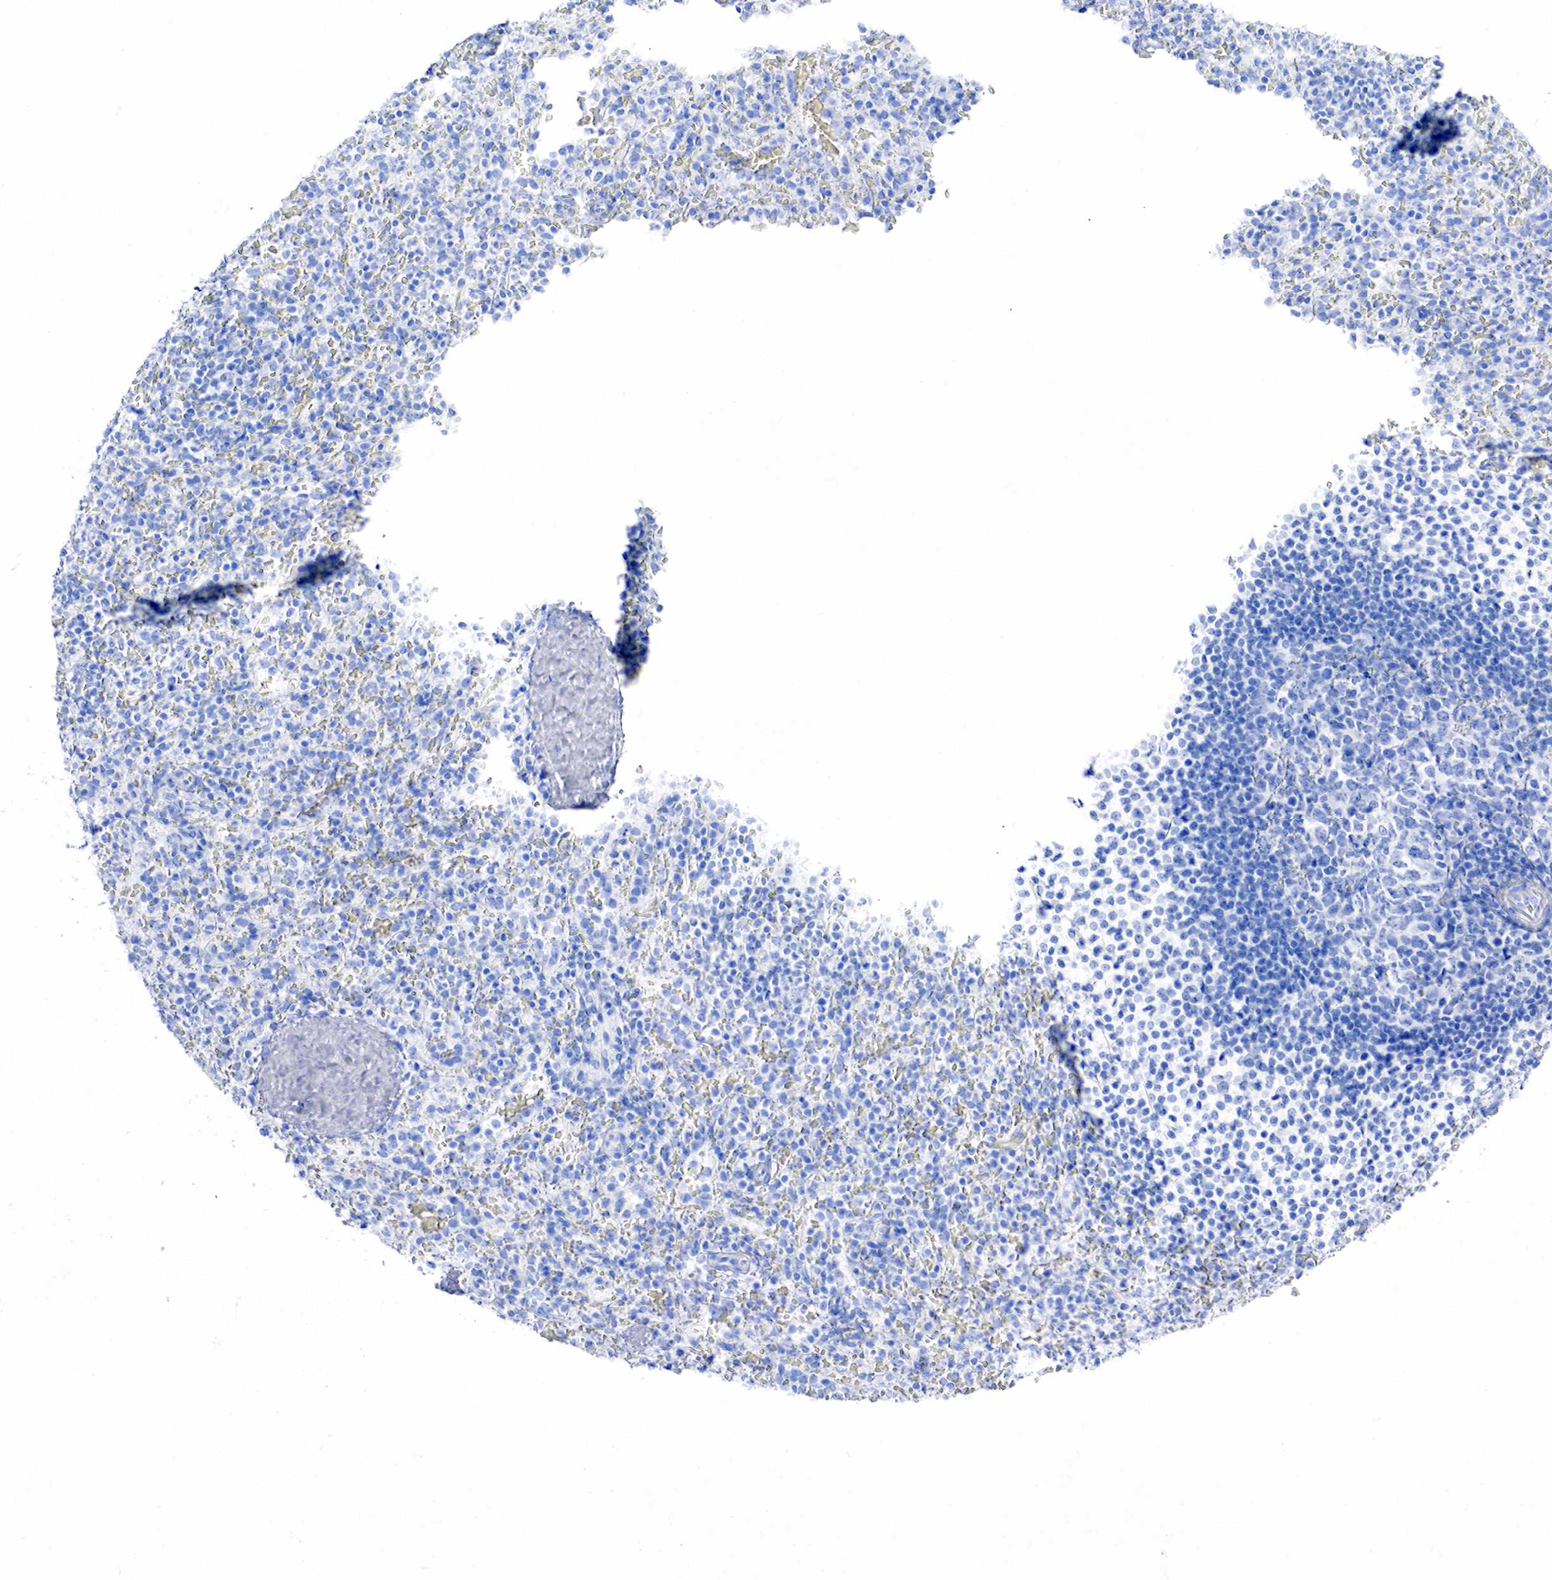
{"staining": {"intensity": "negative", "quantity": "none", "location": "none"}, "tissue": "spleen", "cell_type": "Cells in red pulp", "image_type": "normal", "snomed": [{"axis": "morphology", "description": "Normal tissue, NOS"}, {"axis": "topography", "description": "Spleen"}], "caption": "Immunohistochemistry image of normal spleen: spleen stained with DAB demonstrates no significant protein expression in cells in red pulp.", "gene": "INHA", "patient": {"sex": "female", "age": 21}}